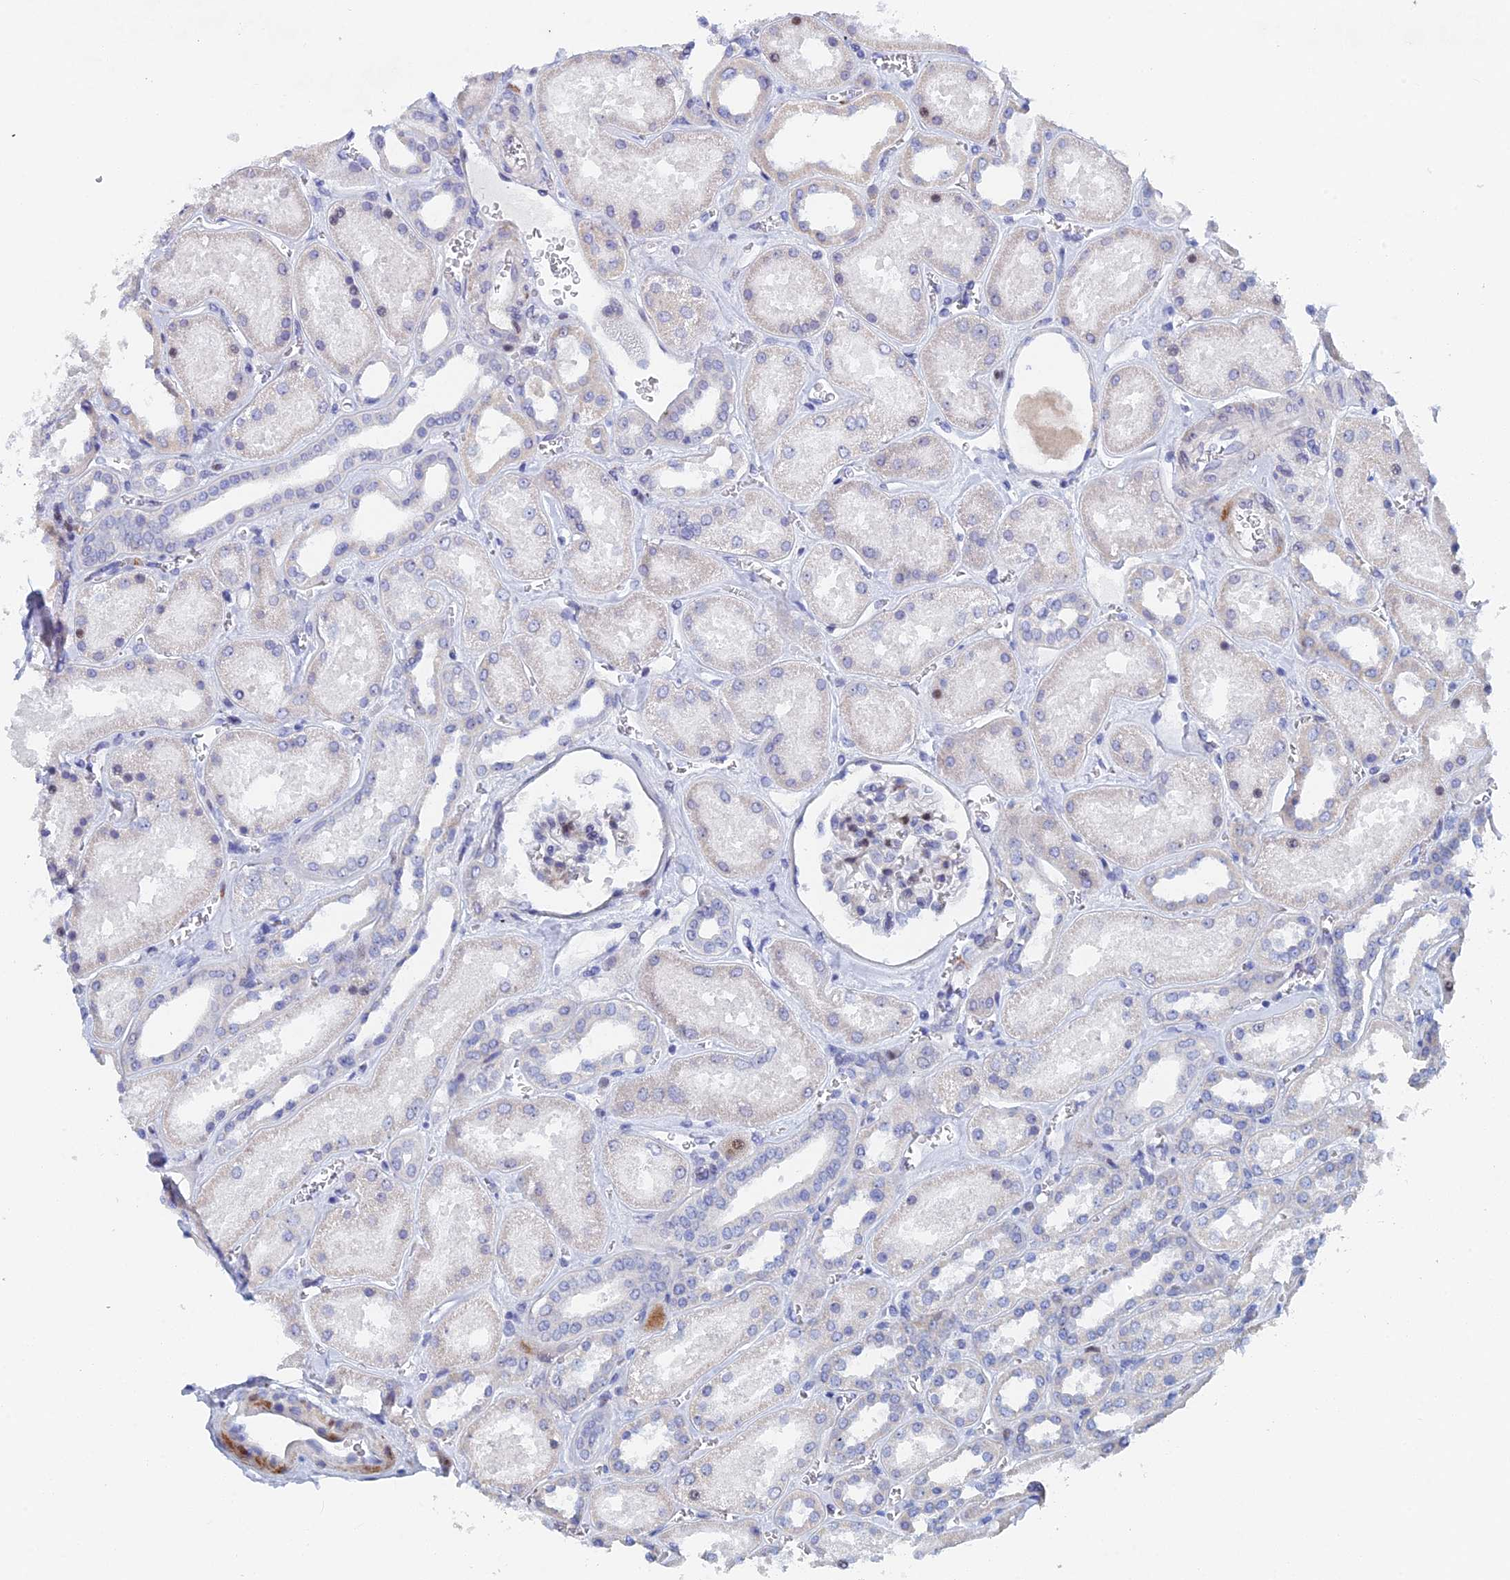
{"staining": {"intensity": "moderate", "quantity": "<25%", "location": "nuclear"}, "tissue": "kidney", "cell_type": "Cells in glomeruli", "image_type": "normal", "snomed": [{"axis": "morphology", "description": "Normal tissue, NOS"}, {"axis": "morphology", "description": "Adenocarcinoma, NOS"}, {"axis": "topography", "description": "Kidney"}], "caption": "Immunohistochemistry (IHC) image of normal kidney: human kidney stained using immunohistochemistry (IHC) shows low levels of moderate protein expression localized specifically in the nuclear of cells in glomeruli, appearing as a nuclear brown color.", "gene": "DRGX", "patient": {"sex": "female", "age": 68}}